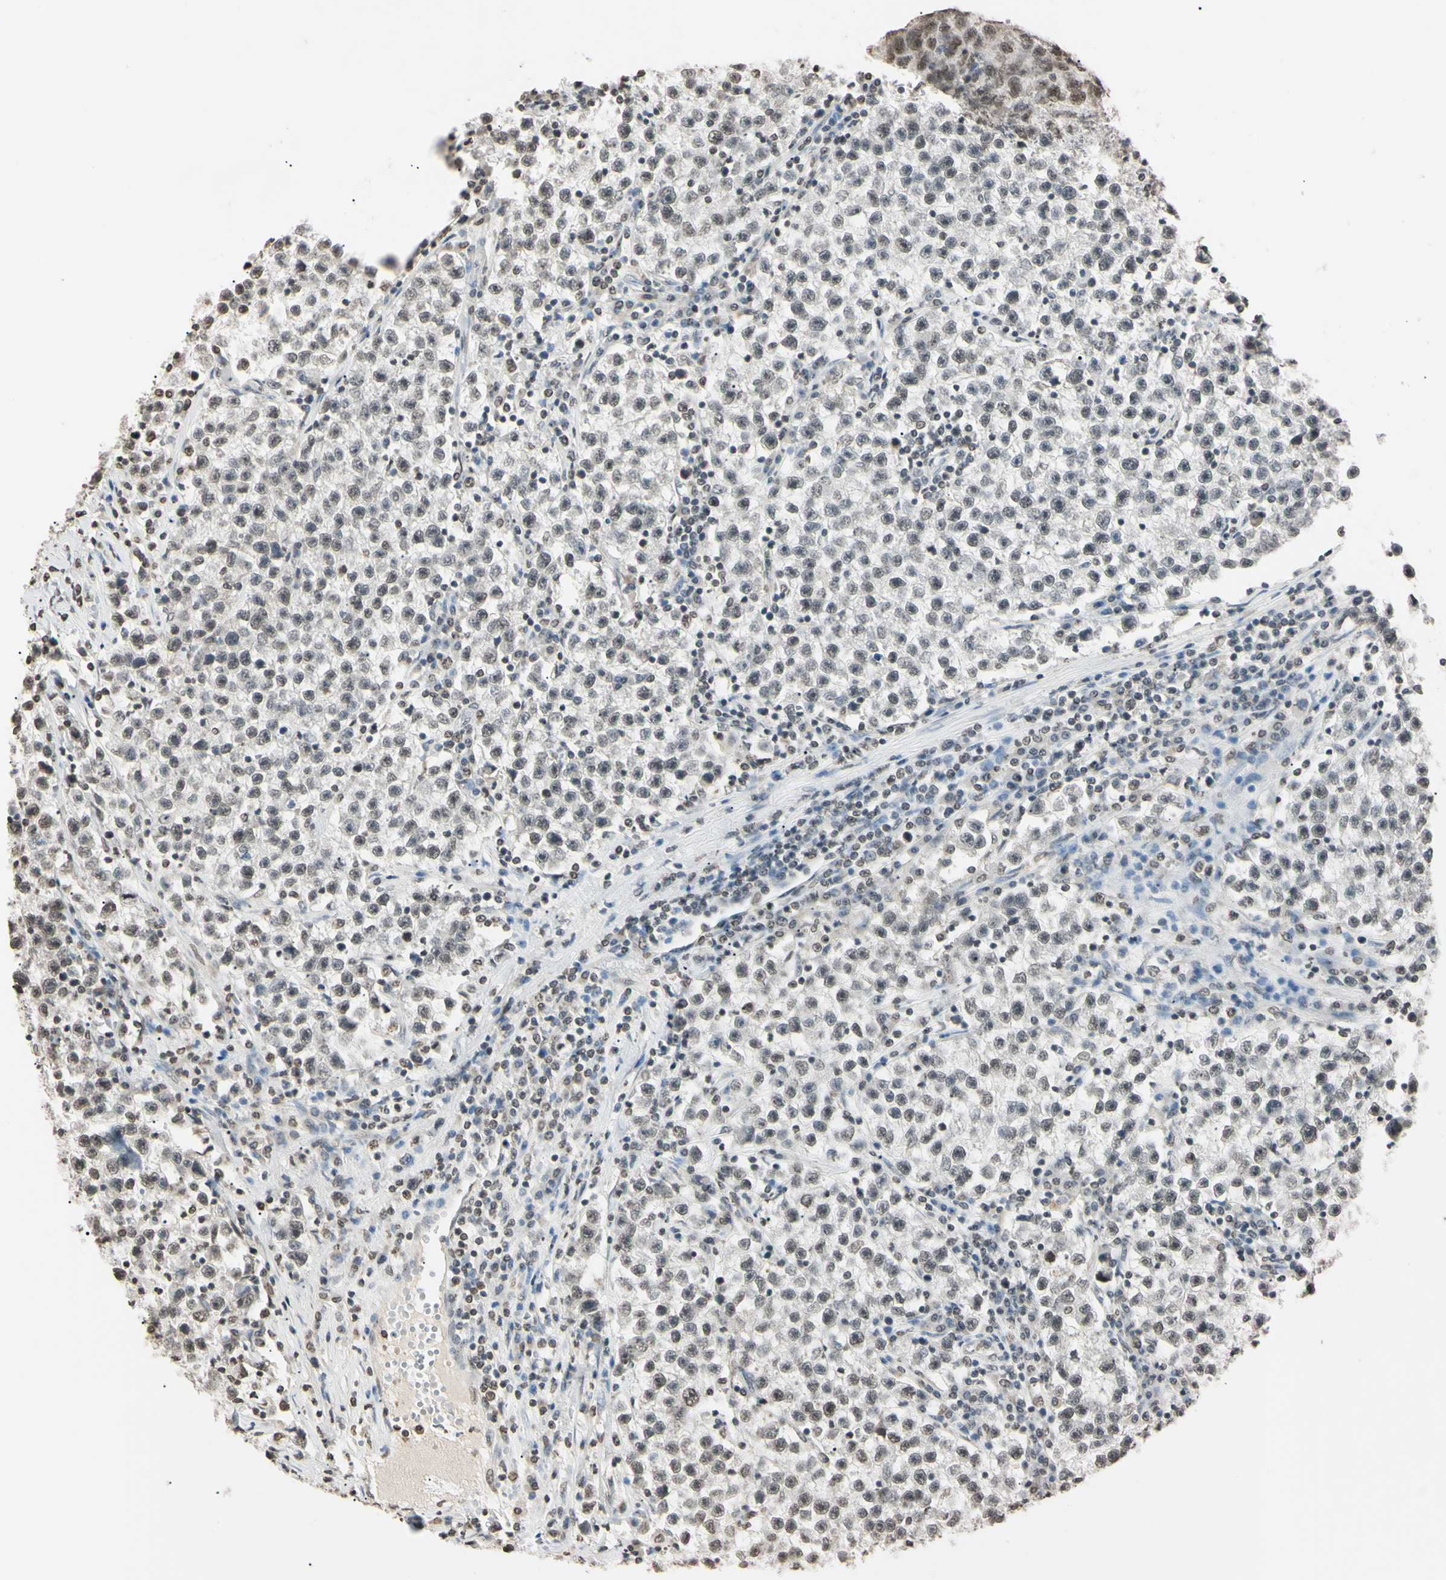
{"staining": {"intensity": "weak", "quantity": "25%-75%", "location": "nuclear"}, "tissue": "testis cancer", "cell_type": "Tumor cells", "image_type": "cancer", "snomed": [{"axis": "morphology", "description": "Seminoma, NOS"}, {"axis": "topography", "description": "Testis"}], "caption": "IHC histopathology image of human seminoma (testis) stained for a protein (brown), which exhibits low levels of weak nuclear expression in approximately 25%-75% of tumor cells.", "gene": "CDC45", "patient": {"sex": "male", "age": 22}}